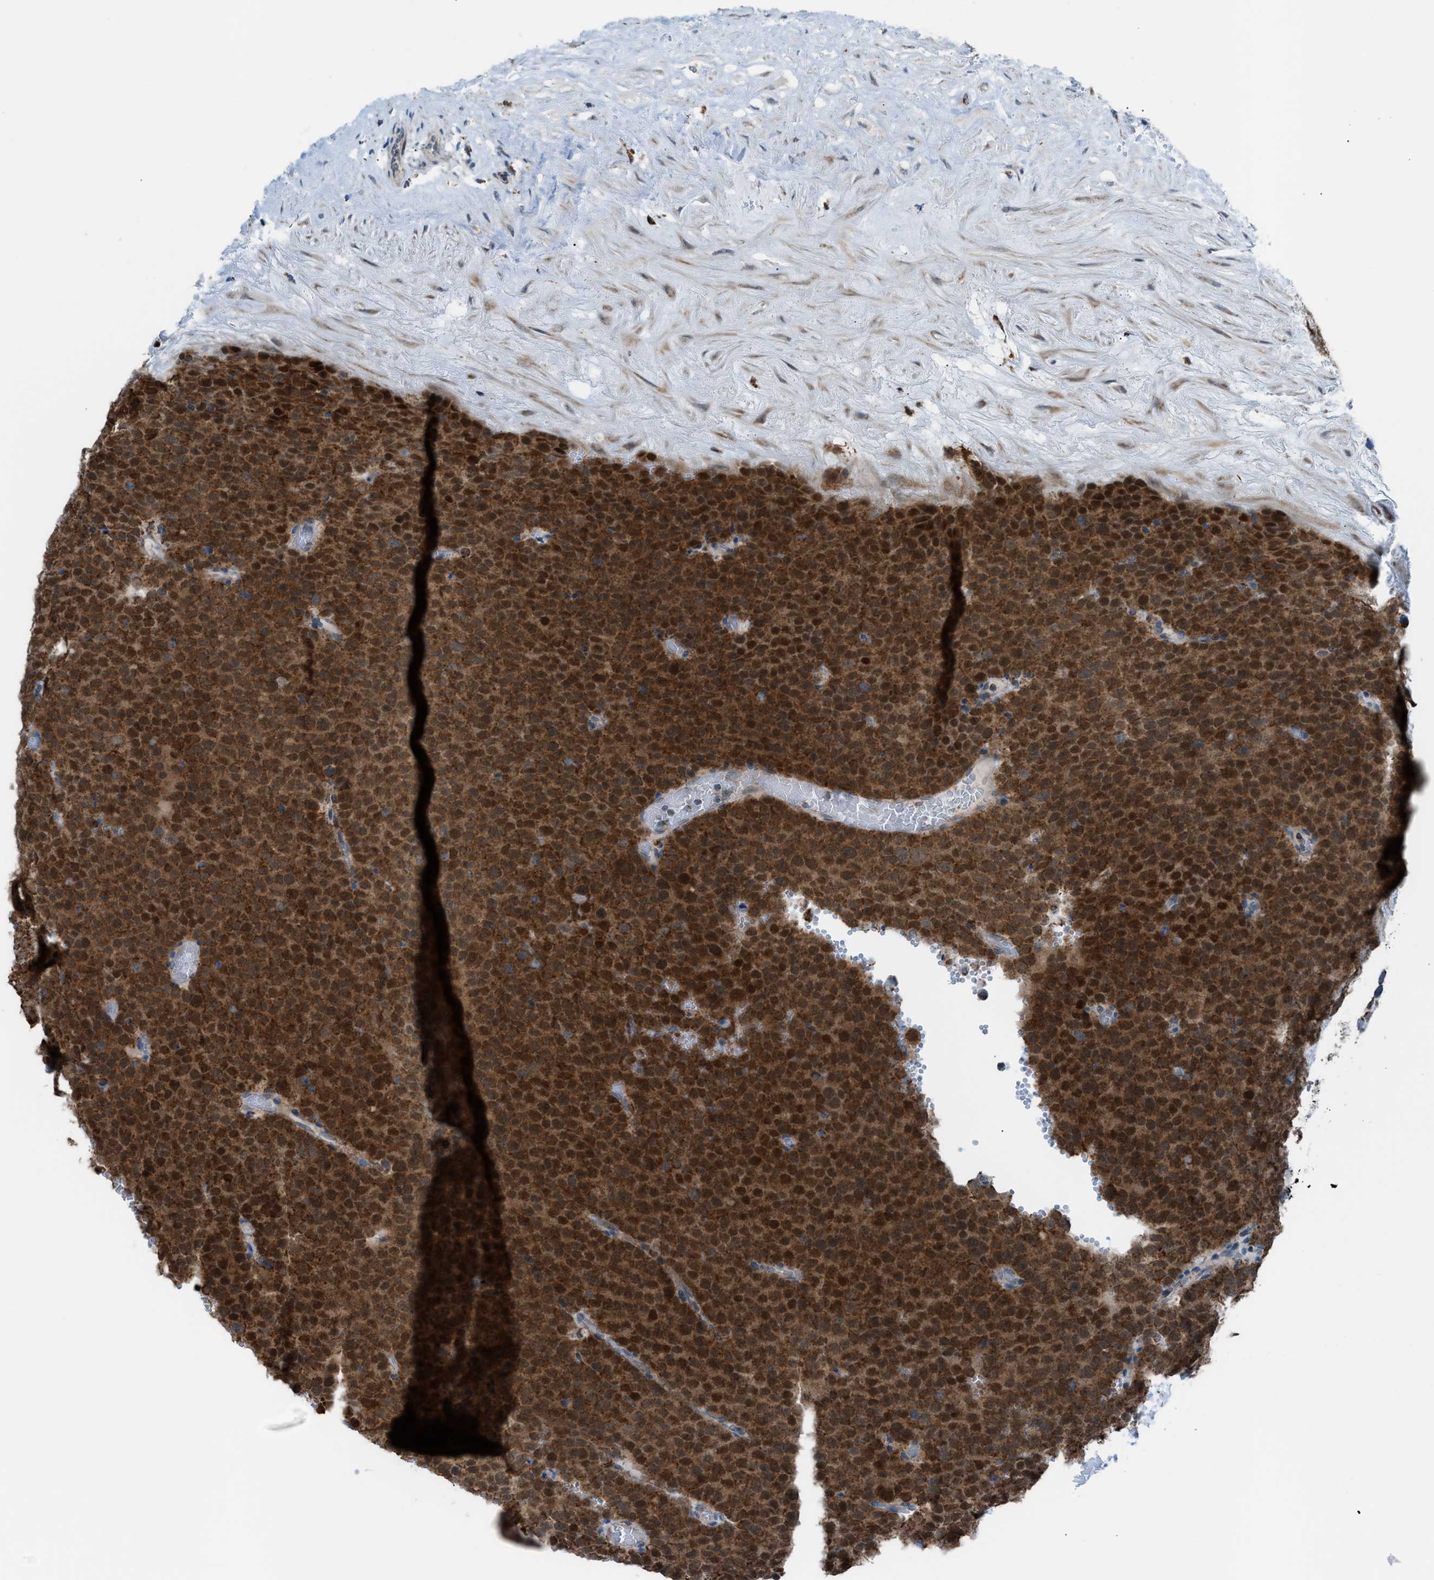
{"staining": {"intensity": "strong", "quantity": ">75%", "location": "cytoplasmic/membranous,nuclear"}, "tissue": "testis cancer", "cell_type": "Tumor cells", "image_type": "cancer", "snomed": [{"axis": "morphology", "description": "Normal tissue, NOS"}, {"axis": "morphology", "description": "Seminoma, NOS"}, {"axis": "topography", "description": "Testis"}], "caption": "A brown stain highlights strong cytoplasmic/membranous and nuclear expression of a protein in human testis cancer (seminoma) tumor cells.", "gene": "SRM", "patient": {"sex": "male", "age": 71}}